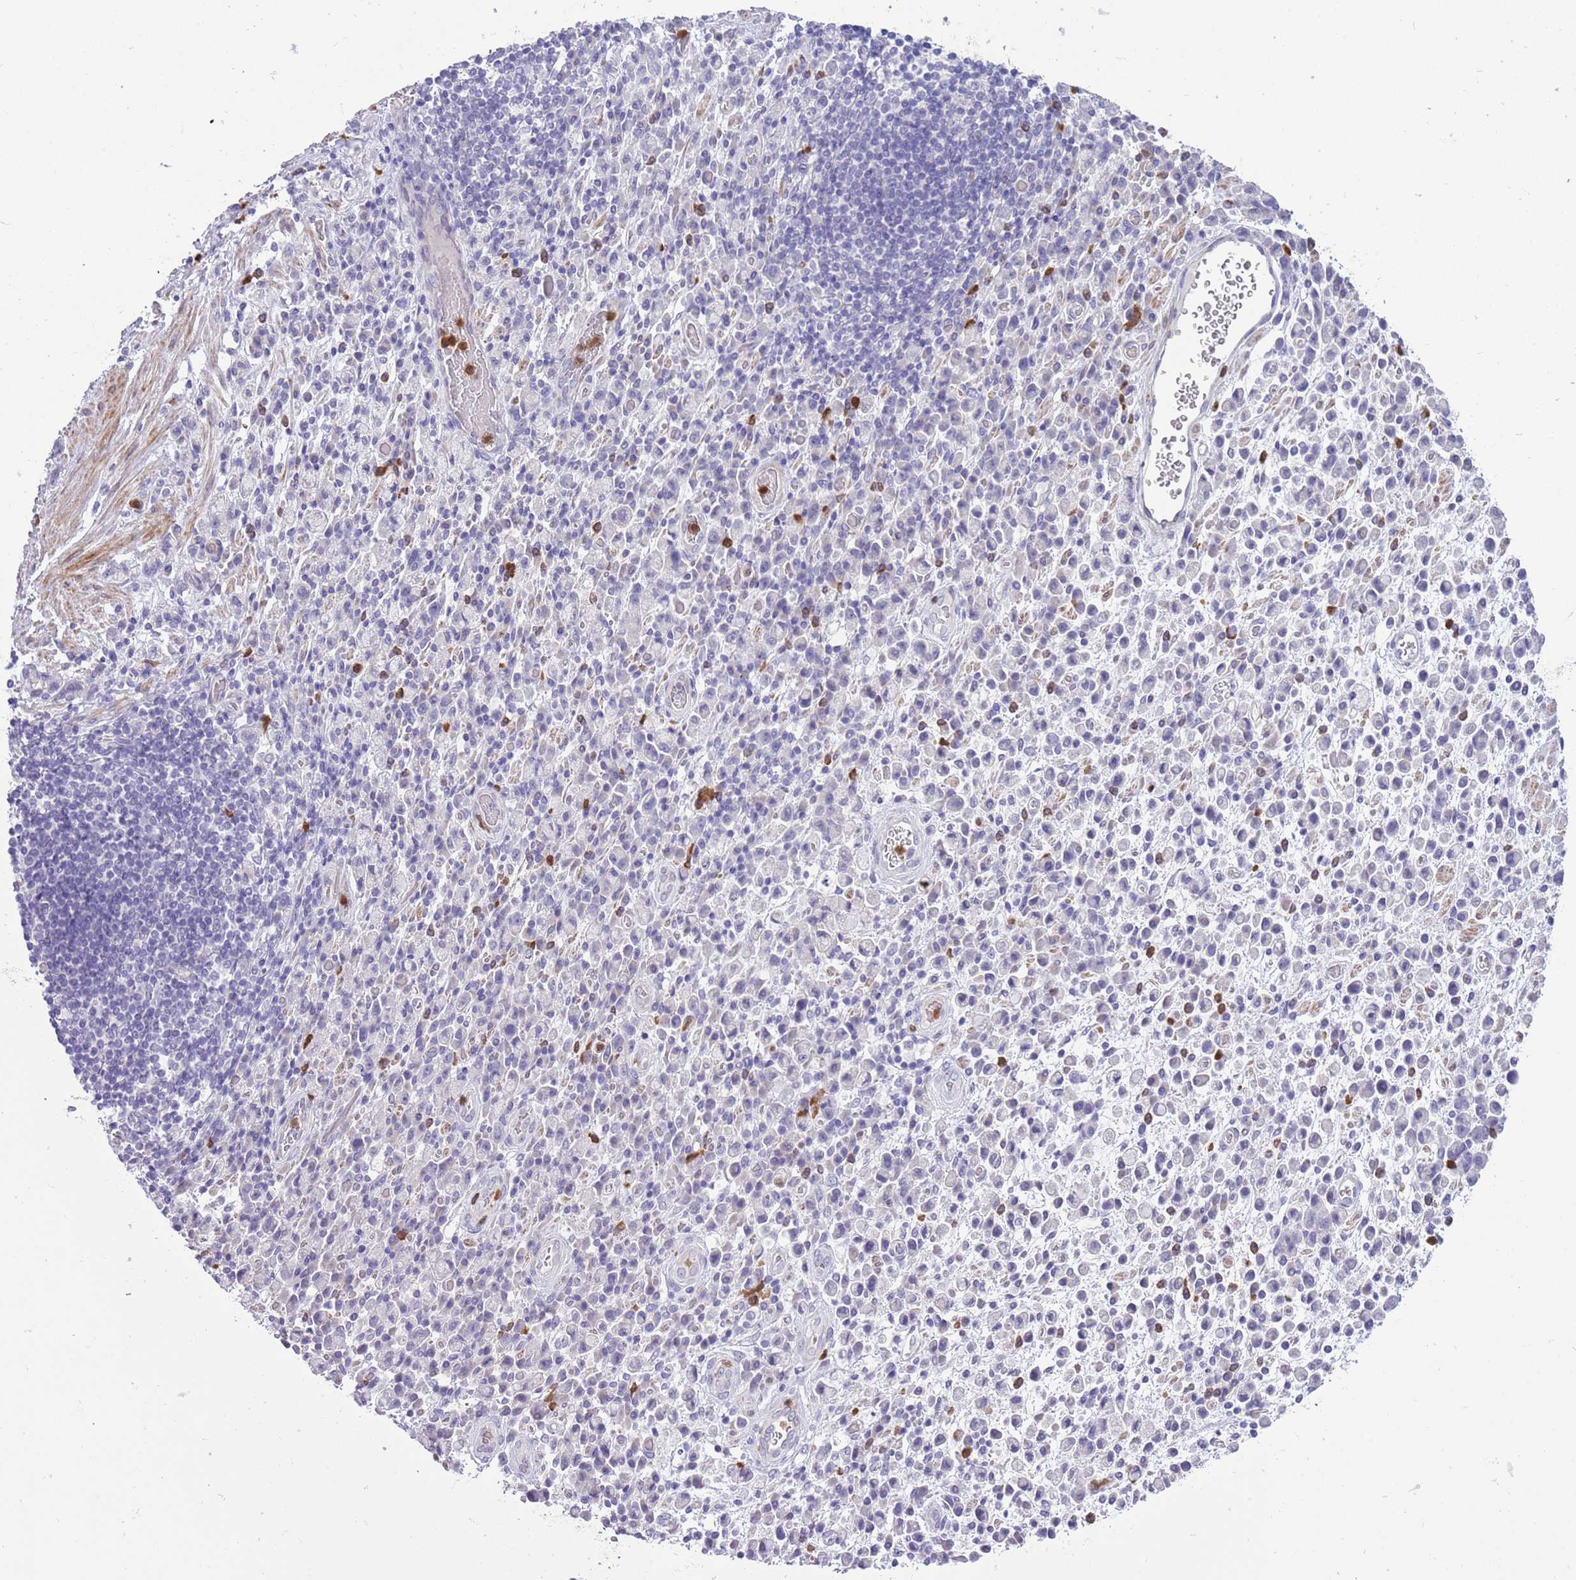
{"staining": {"intensity": "negative", "quantity": "none", "location": "none"}, "tissue": "stomach cancer", "cell_type": "Tumor cells", "image_type": "cancer", "snomed": [{"axis": "morphology", "description": "Adenocarcinoma, NOS"}, {"axis": "topography", "description": "Stomach"}], "caption": "This is a histopathology image of immunohistochemistry (IHC) staining of stomach cancer (adenocarcinoma), which shows no expression in tumor cells.", "gene": "OR6M1", "patient": {"sex": "male", "age": 77}}